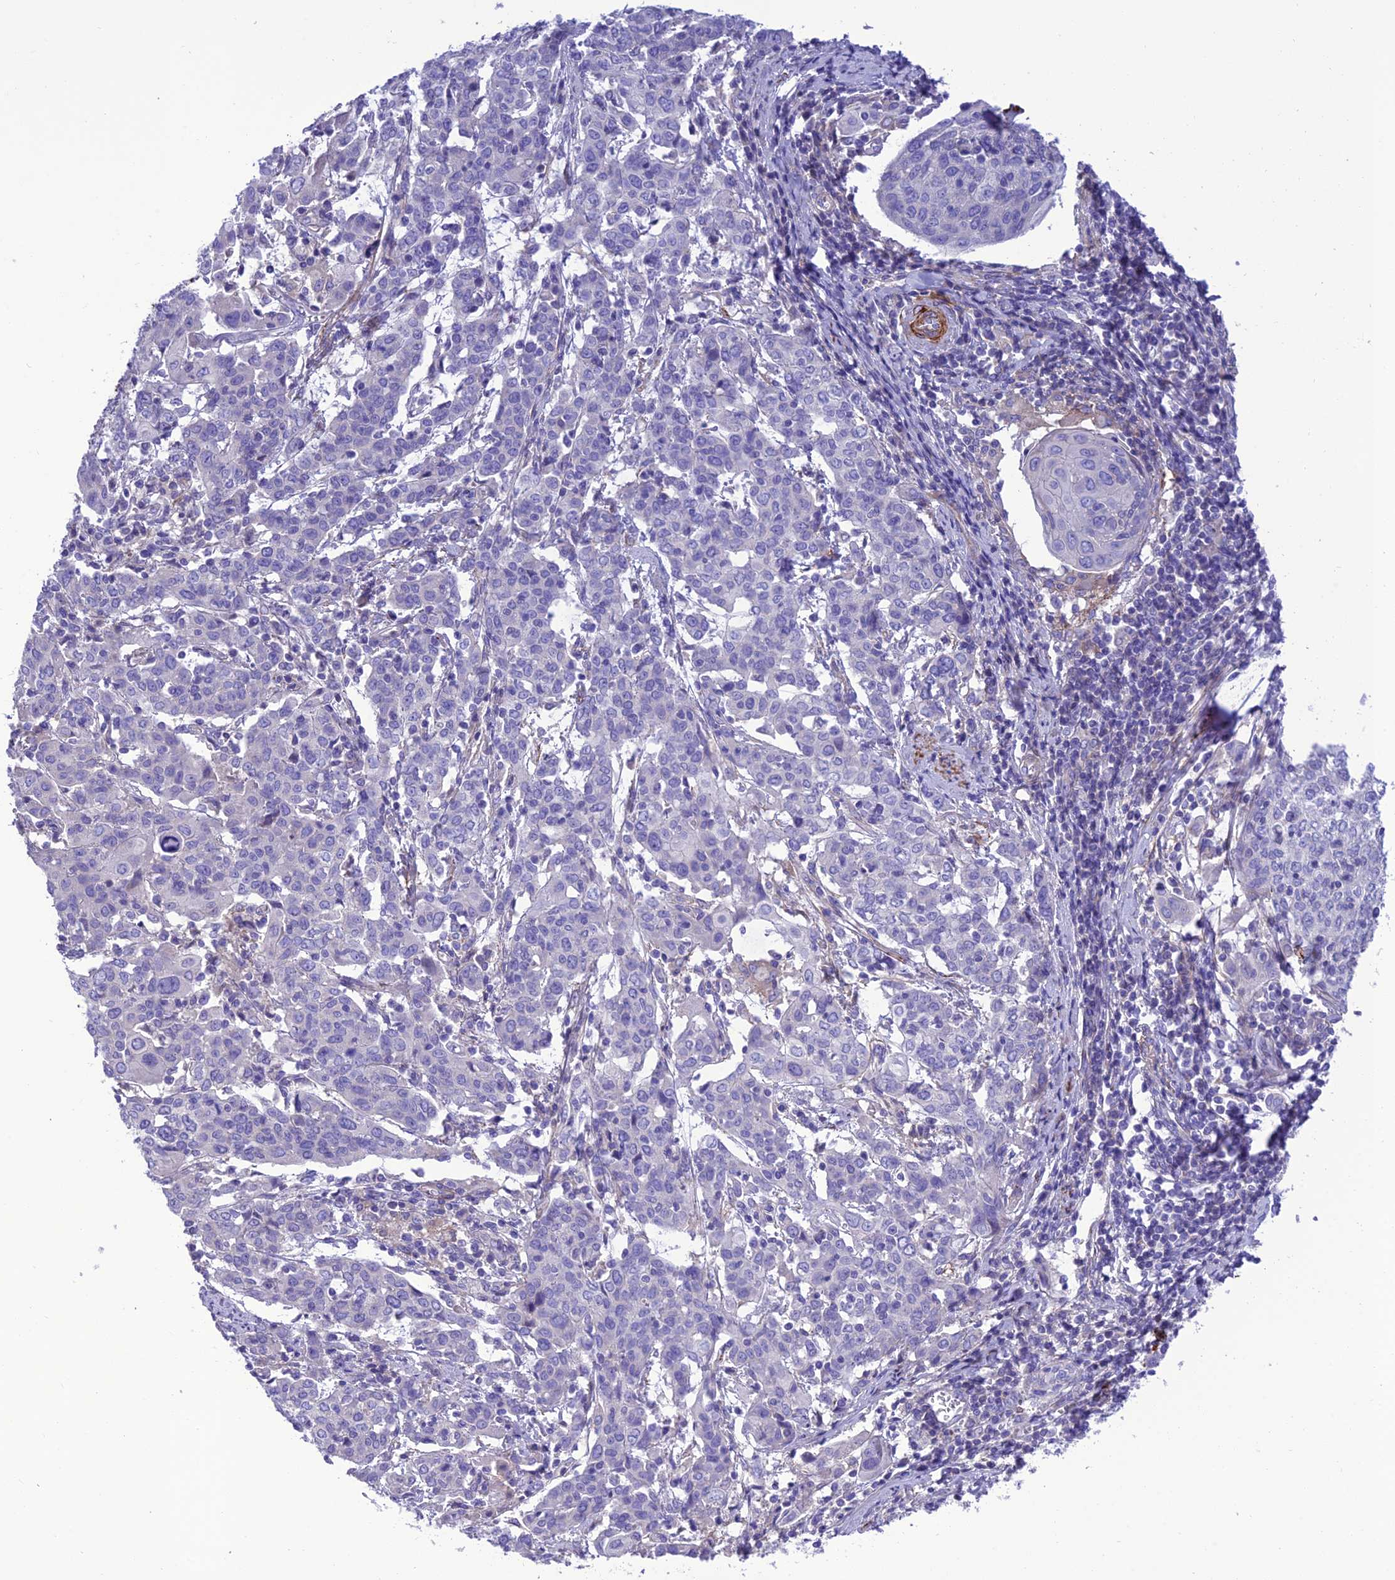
{"staining": {"intensity": "negative", "quantity": "none", "location": "none"}, "tissue": "cervical cancer", "cell_type": "Tumor cells", "image_type": "cancer", "snomed": [{"axis": "morphology", "description": "Squamous cell carcinoma, NOS"}, {"axis": "topography", "description": "Cervix"}], "caption": "The micrograph reveals no significant staining in tumor cells of cervical cancer.", "gene": "FRA10AC1", "patient": {"sex": "female", "age": 67}}